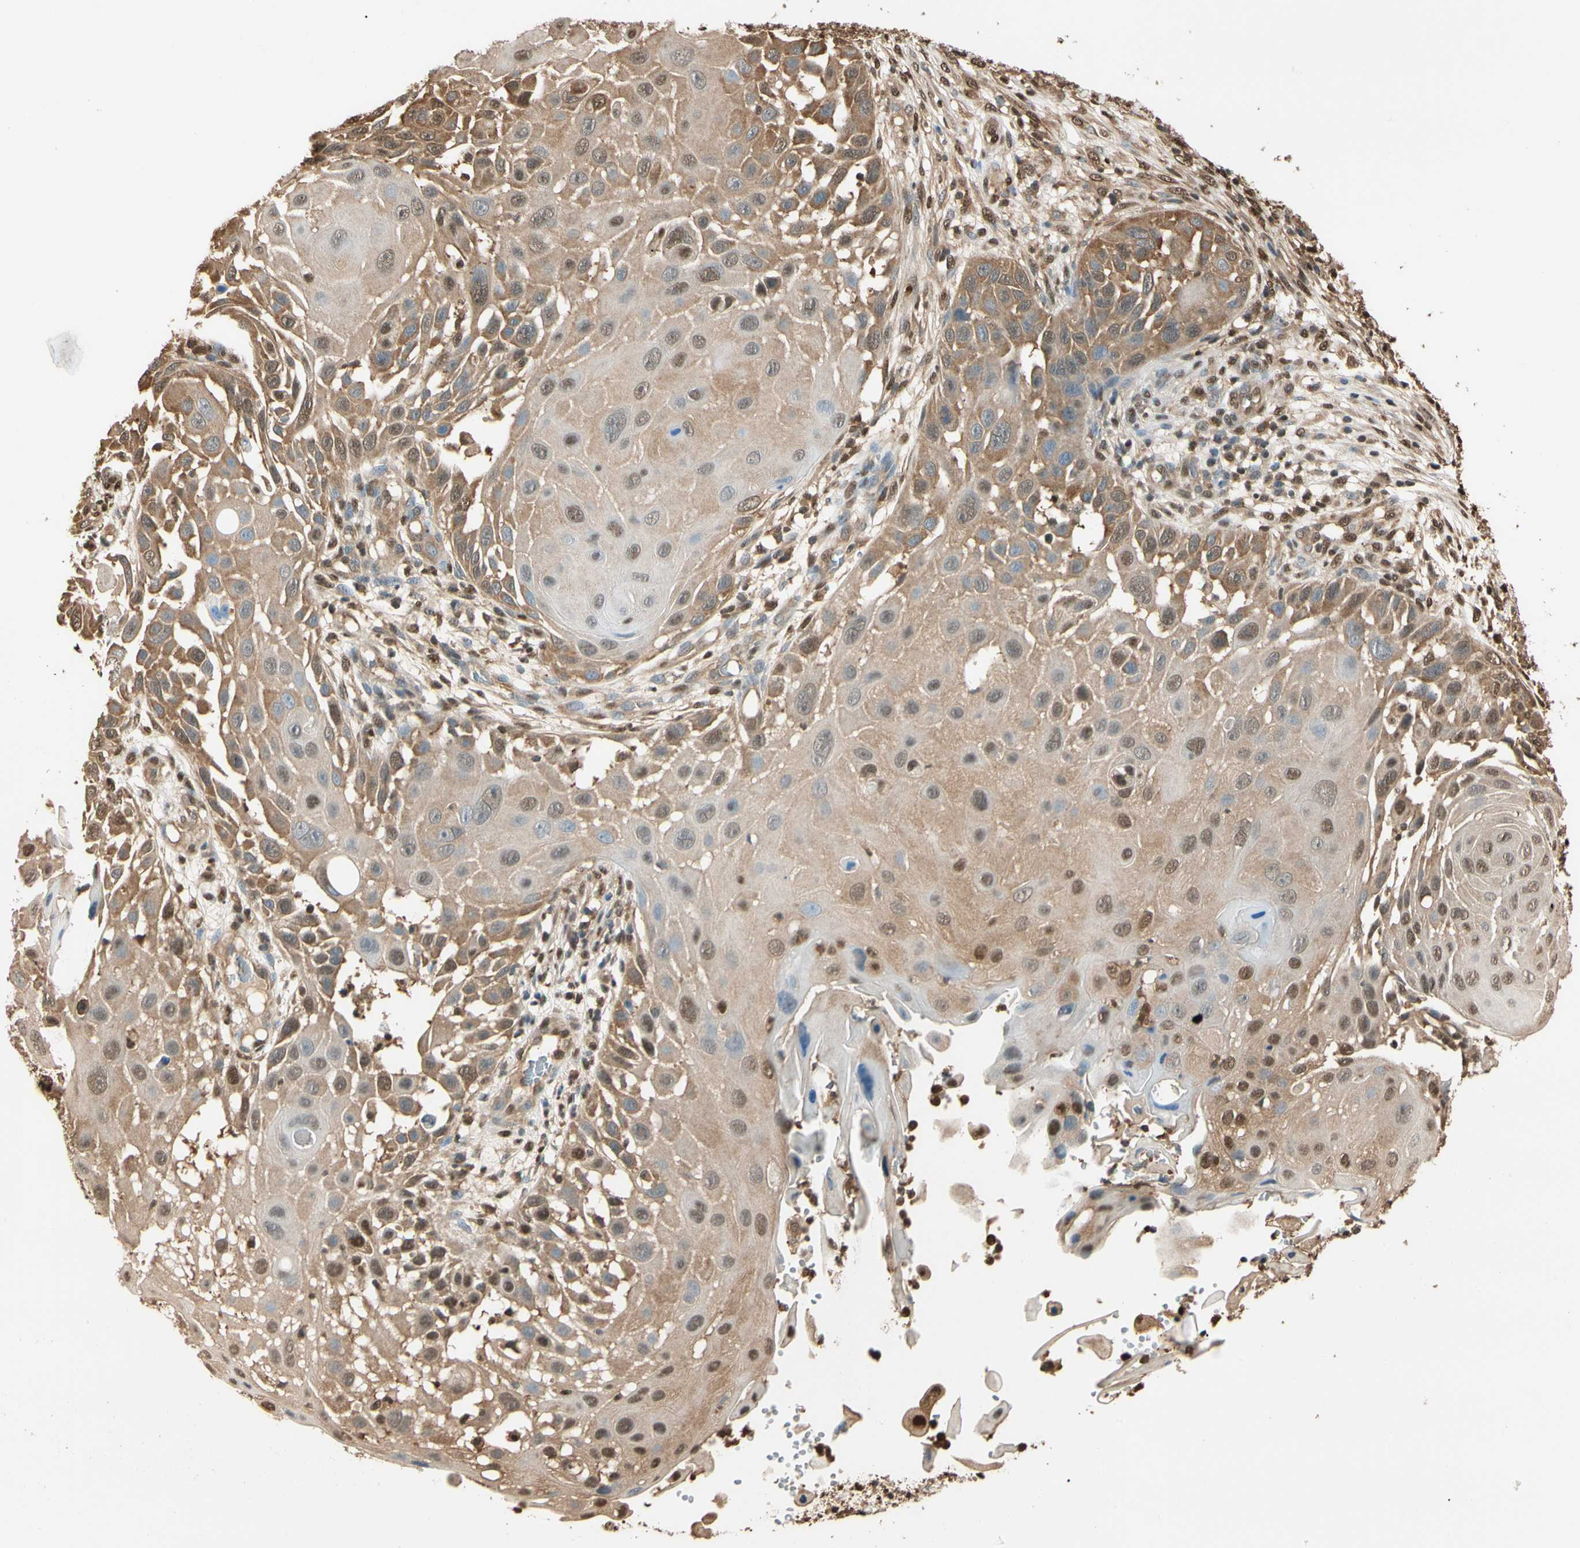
{"staining": {"intensity": "weak", "quantity": ">75%", "location": "cytoplasmic/membranous,nuclear"}, "tissue": "skin cancer", "cell_type": "Tumor cells", "image_type": "cancer", "snomed": [{"axis": "morphology", "description": "Squamous cell carcinoma, NOS"}, {"axis": "topography", "description": "Skin"}], "caption": "Skin cancer (squamous cell carcinoma) tissue exhibits weak cytoplasmic/membranous and nuclear positivity in approximately >75% of tumor cells", "gene": "PNCK", "patient": {"sex": "female", "age": 44}}